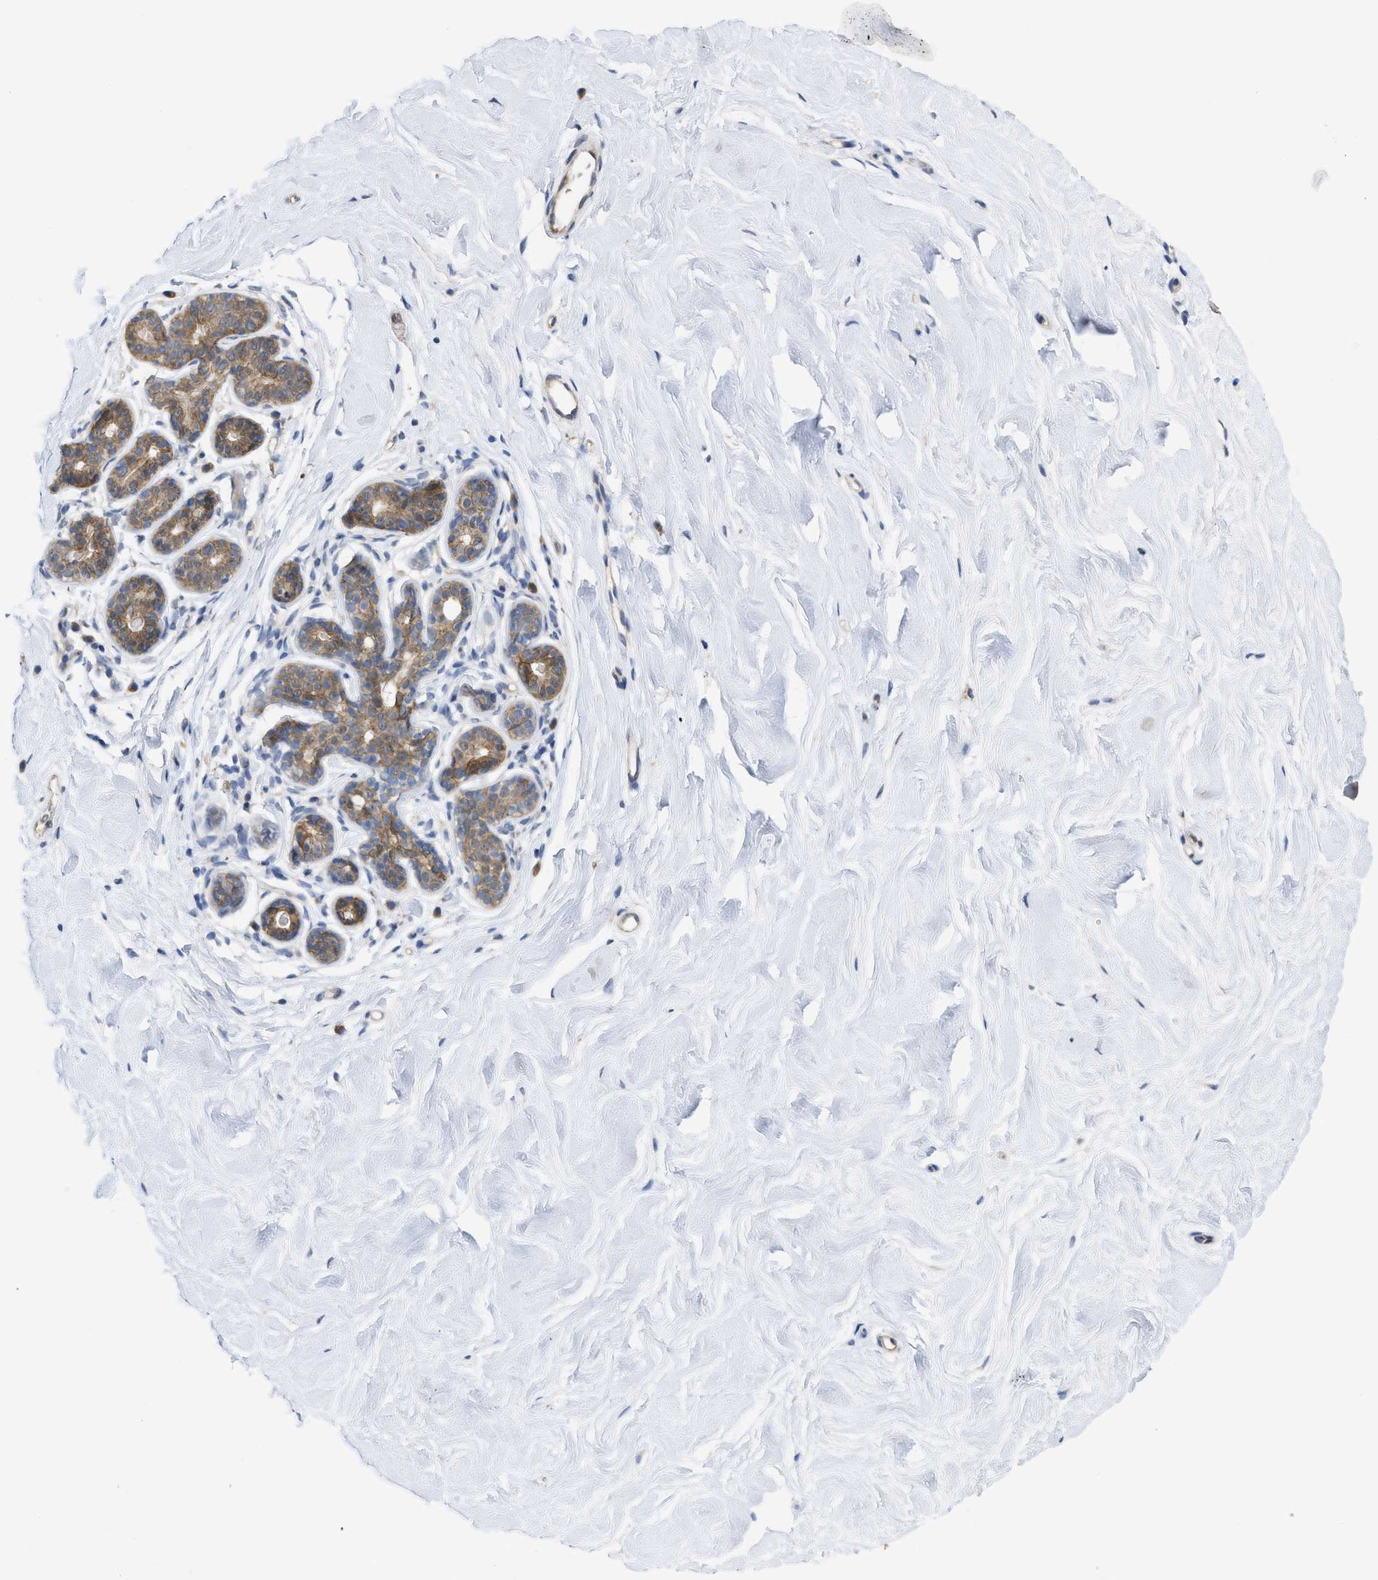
{"staining": {"intensity": "negative", "quantity": "none", "location": "none"}, "tissue": "breast", "cell_type": "Adipocytes", "image_type": "normal", "snomed": [{"axis": "morphology", "description": "Normal tissue, NOS"}, {"axis": "topography", "description": "Breast"}], "caption": "DAB (3,3'-diaminobenzidine) immunohistochemical staining of normal human breast shows no significant positivity in adipocytes. (DAB (3,3'-diaminobenzidine) immunohistochemistry (IHC), high magnification).", "gene": "CDPF1", "patient": {"sex": "female", "age": 22}}